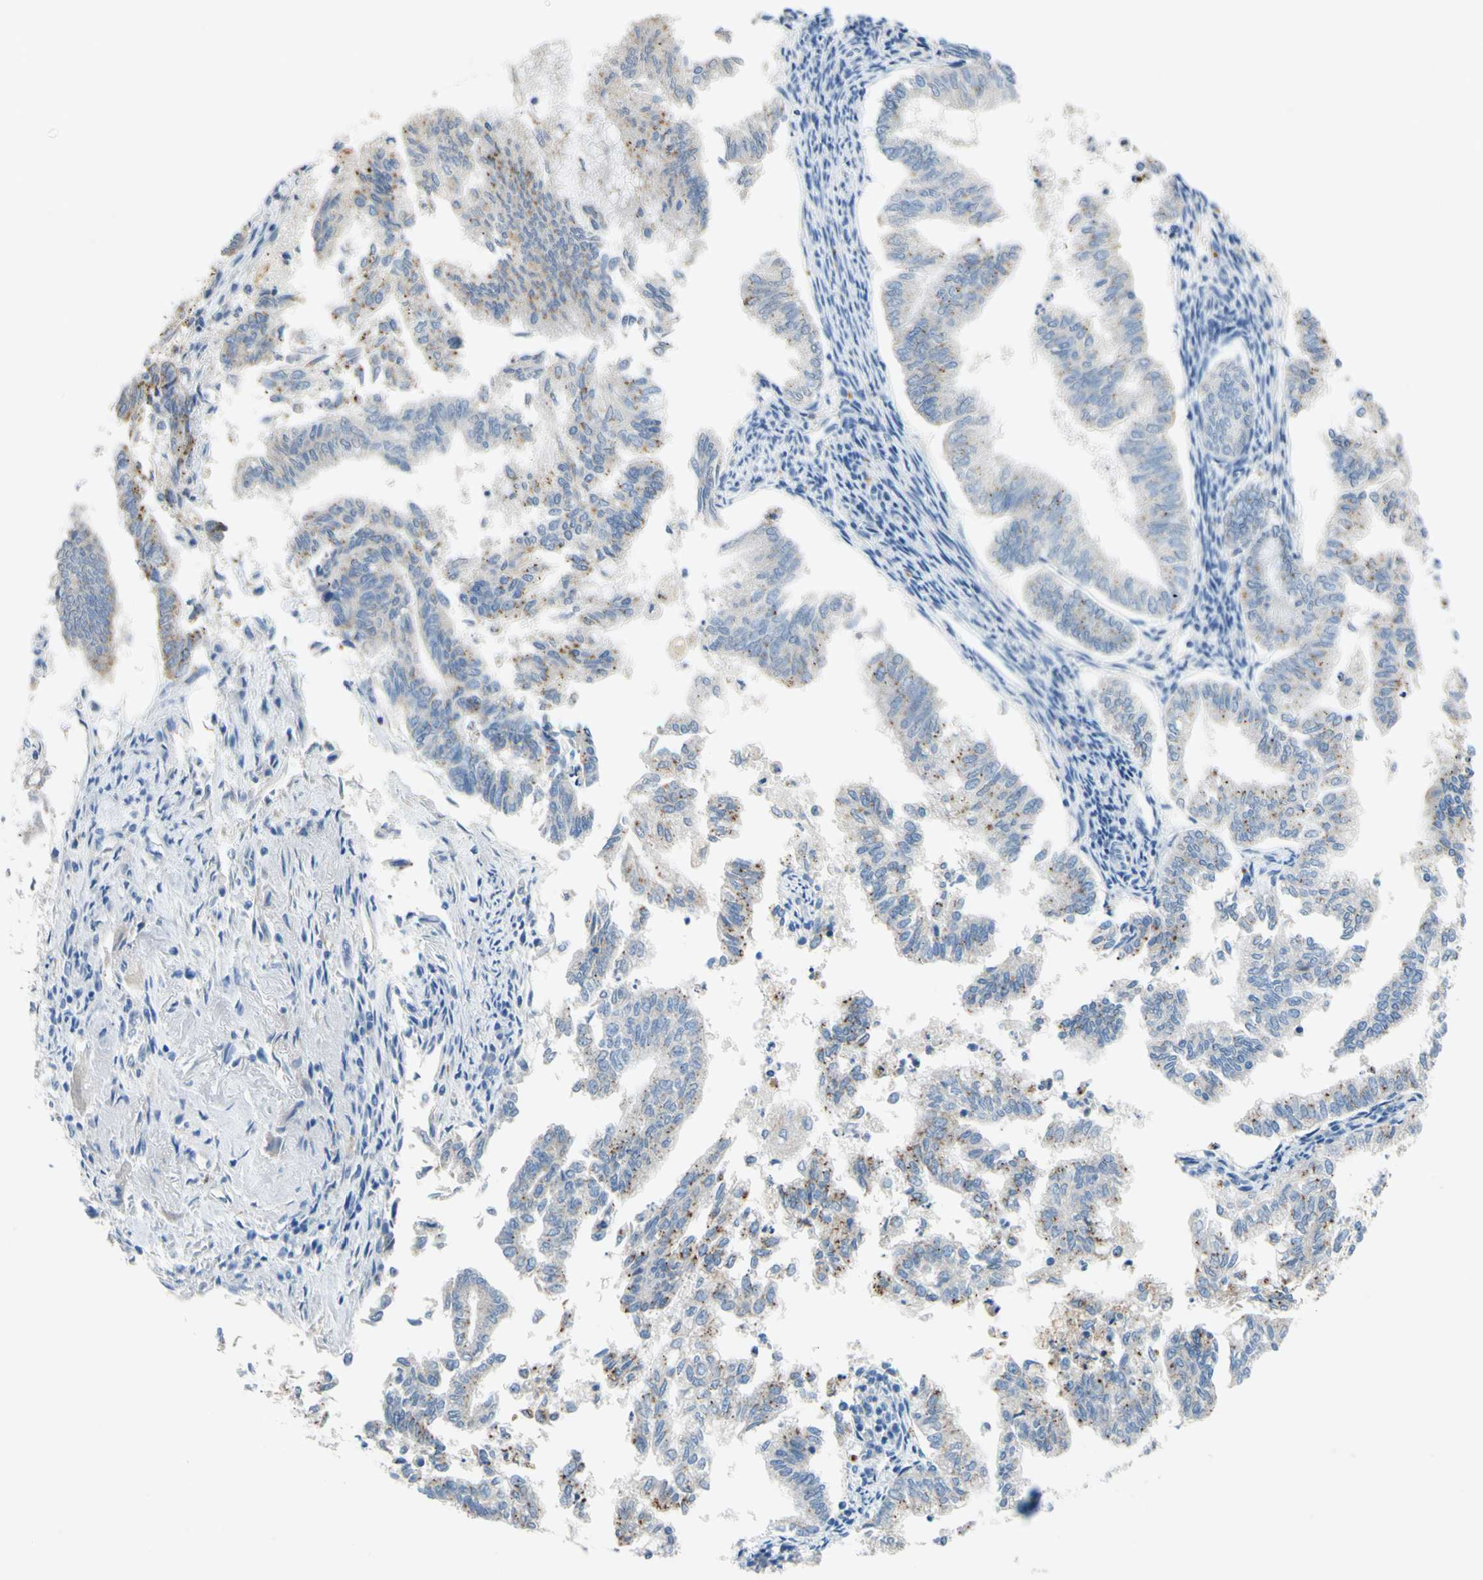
{"staining": {"intensity": "moderate", "quantity": "<25%", "location": "cytoplasmic/membranous"}, "tissue": "endometrial cancer", "cell_type": "Tumor cells", "image_type": "cancer", "snomed": [{"axis": "morphology", "description": "Necrosis, NOS"}, {"axis": "morphology", "description": "Adenocarcinoma, NOS"}, {"axis": "topography", "description": "Endometrium"}], "caption": "Immunohistochemical staining of human endometrial adenocarcinoma displays moderate cytoplasmic/membranous protein positivity in about <25% of tumor cells.", "gene": "CDH10", "patient": {"sex": "female", "age": 79}}